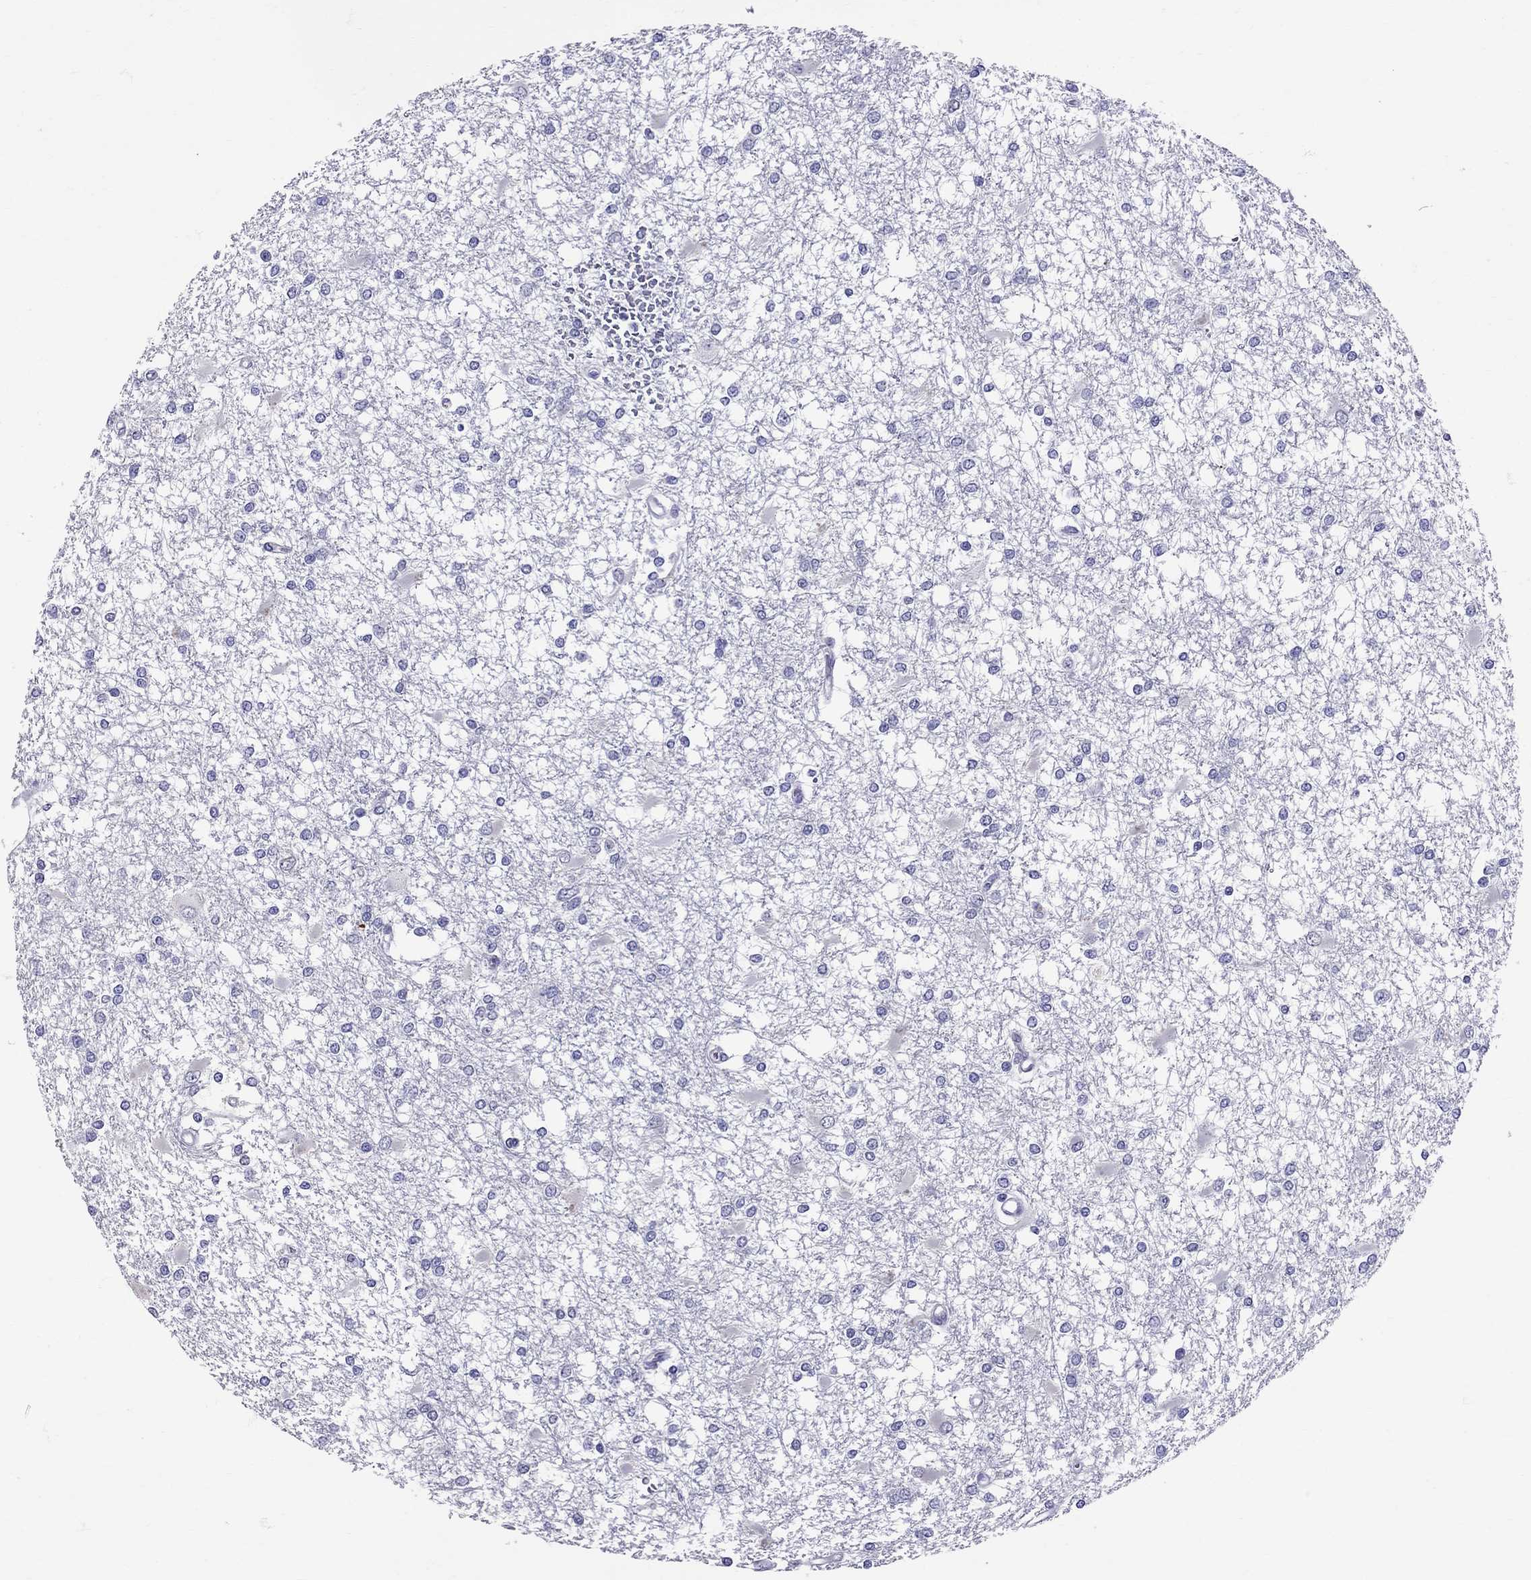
{"staining": {"intensity": "negative", "quantity": "none", "location": "none"}, "tissue": "glioma", "cell_type": "Tumor cells", "image_type": "cancer", "snomed": [{"axis": "morphology", "description": "Glioma, malignant, High grade"}, {"axis": "topography", "description": "Cerebral cortex"}], "caption": "Immunohistochemical staining of glioma shows no significant positivity in tumor cells.", "gene": "AVP", "patient": {"sex": "male", "age": 79}}